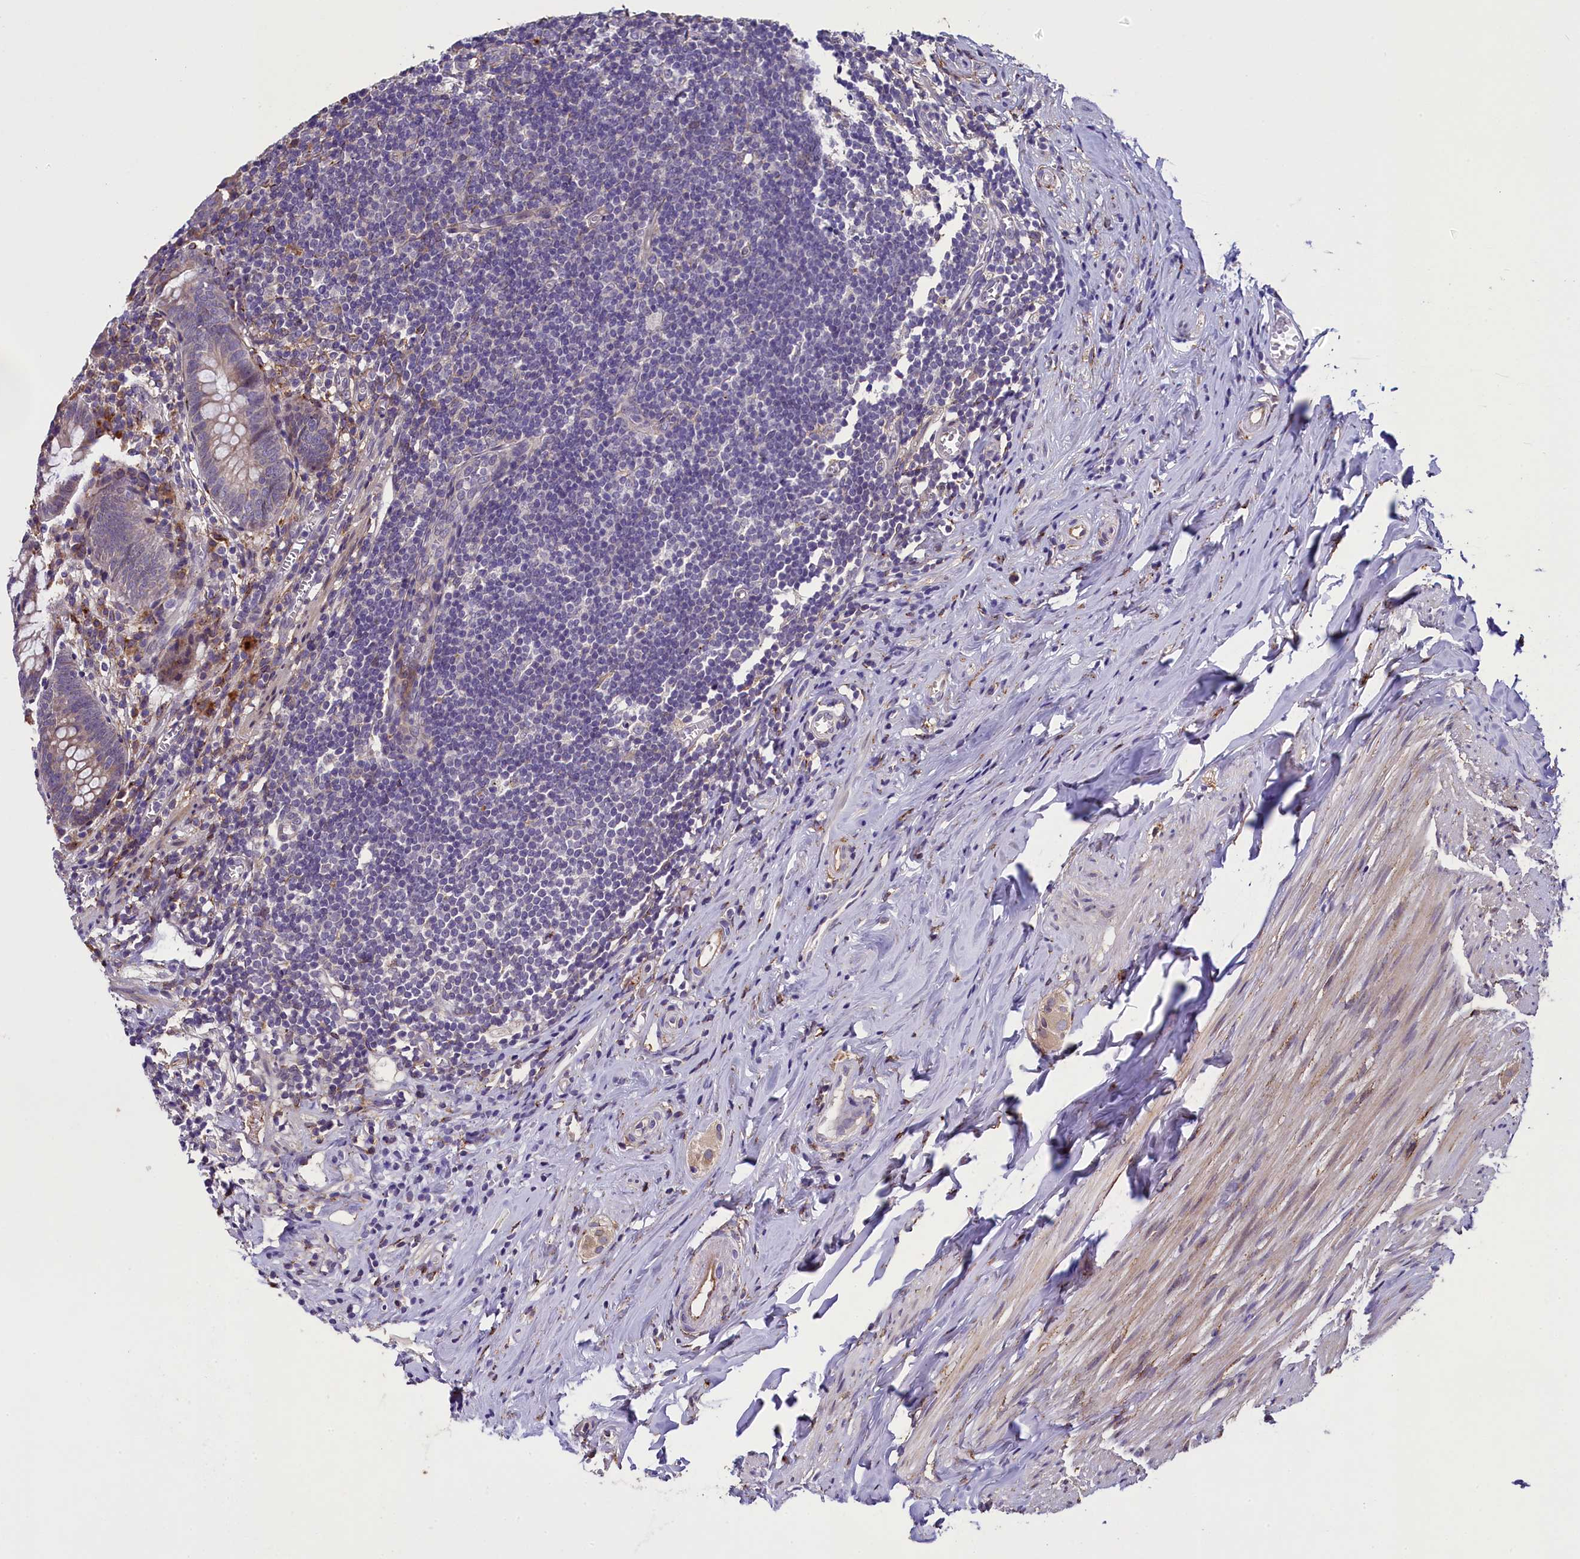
{"staining": {"intensity": "weak", "quantity": "<25%", "location": "cytoplasmic/membranous"}, "tissue": "appendix", "cell_type": "Glandular cells", "image_type": "normal", "snomed": [{"axis": "morphology", "description": "Normal tissue, NOS"}, {"axis": "topography", "description": "Appendix"}], "caption": "High magnification brightfield microscopy of unremarkable appendix stained with DAB (3,3'-diaminobenzidine) (brown) and counterstained with hematoxylin (blue): glandular cells show no significant expression.", "gene": "MRC2", "patient": {"sex": "female", "age": 51}}